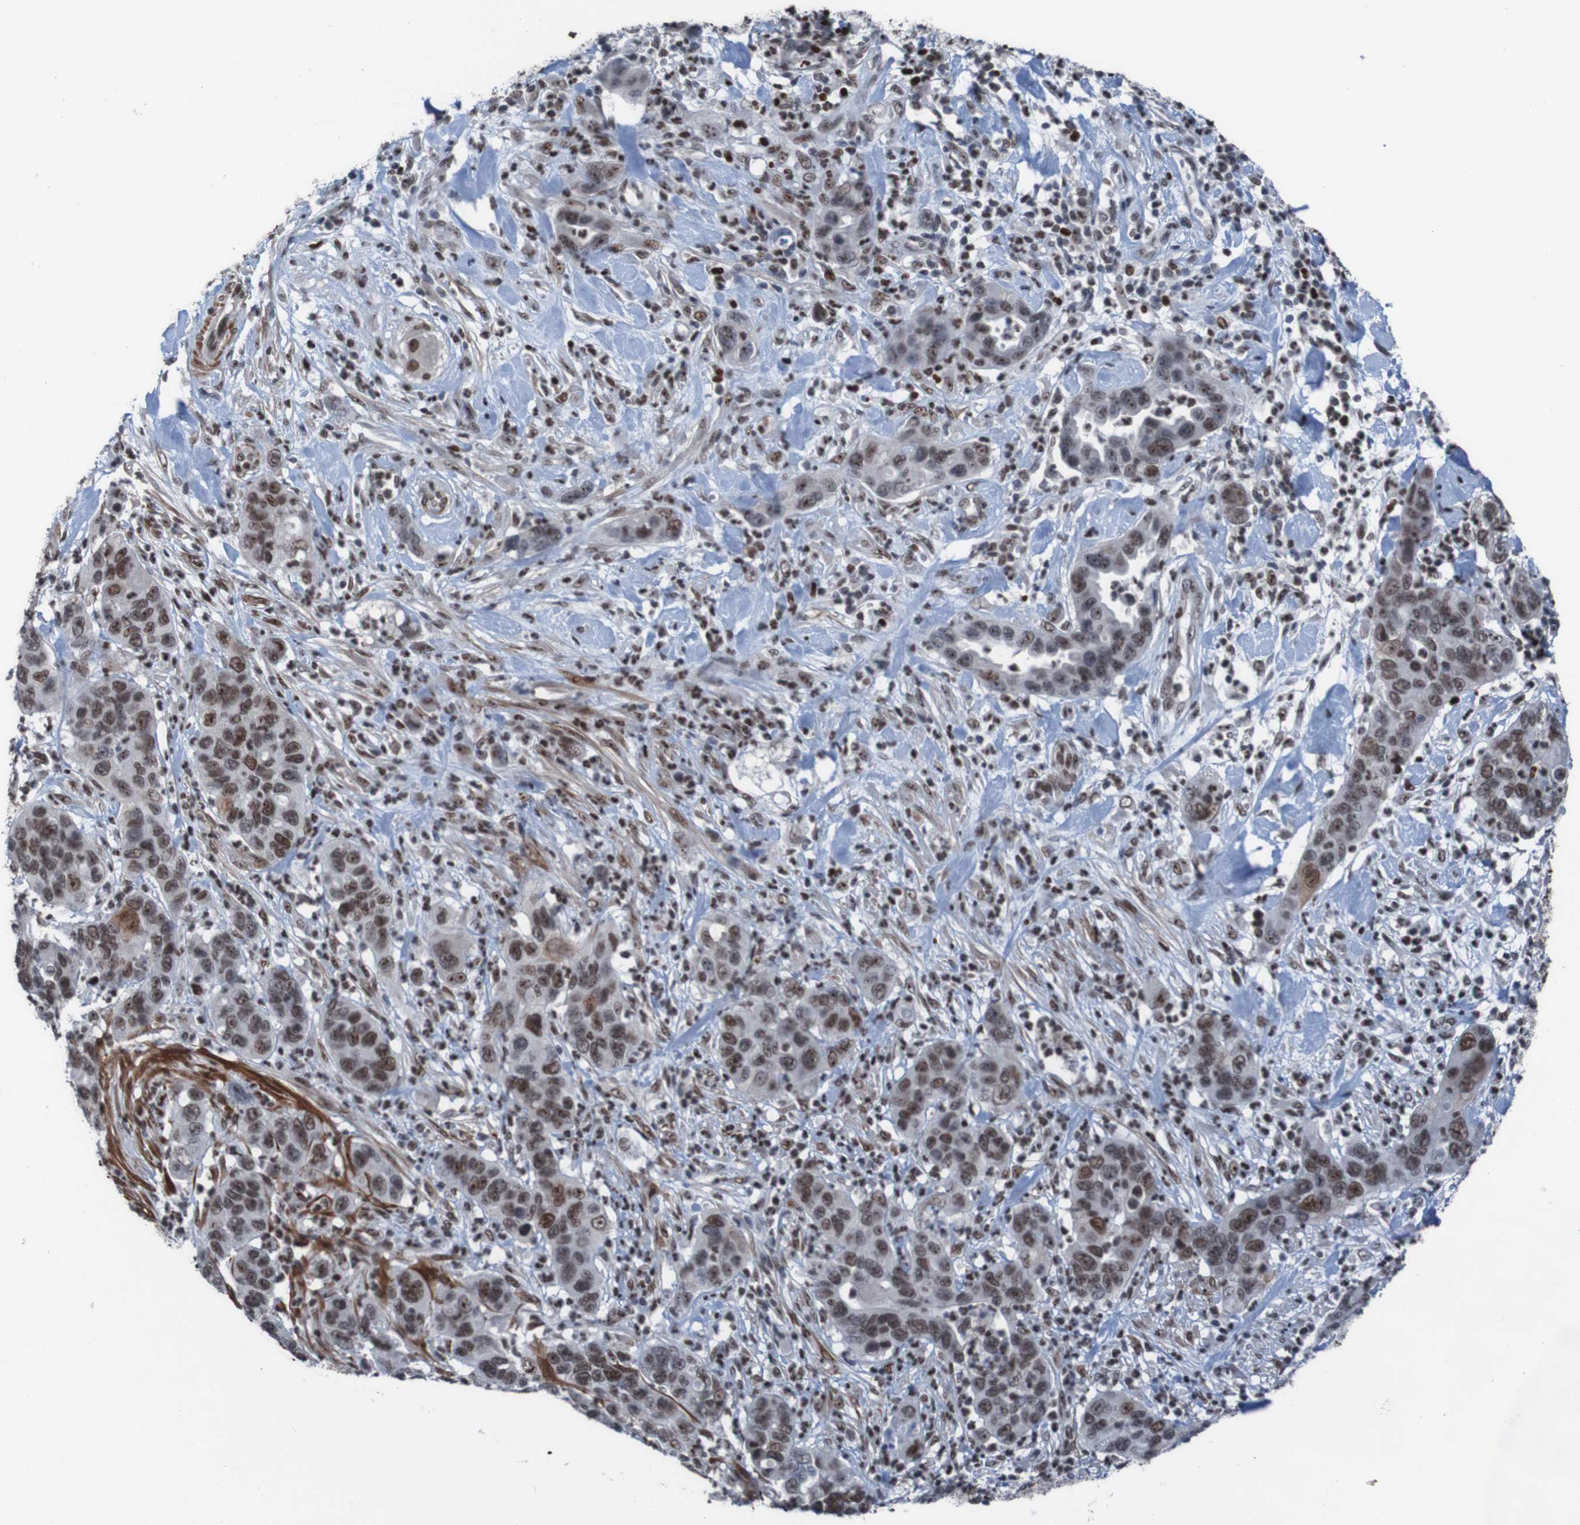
{"staining": {"intensity": "strong", "quantity": "25%-75%", "location": "nuclear"}, "tissue": "pancreatic cancer", "cell_type": "Tumor cells", "image_type": "cancer", "snomed": [{"axis": "morphology", "description": "Adenocarcinoma, NOS"}, {"axis": "topography", "description": "Pancreas"}], "caption": "The micrograph reveals a brown stain indicating the presence of a protein in the nuclear of tumor cells in pancreatic cancer (adenocarcinoma).", "gene": "PHF2", "patient": {"sex": "female", "age": 71}}